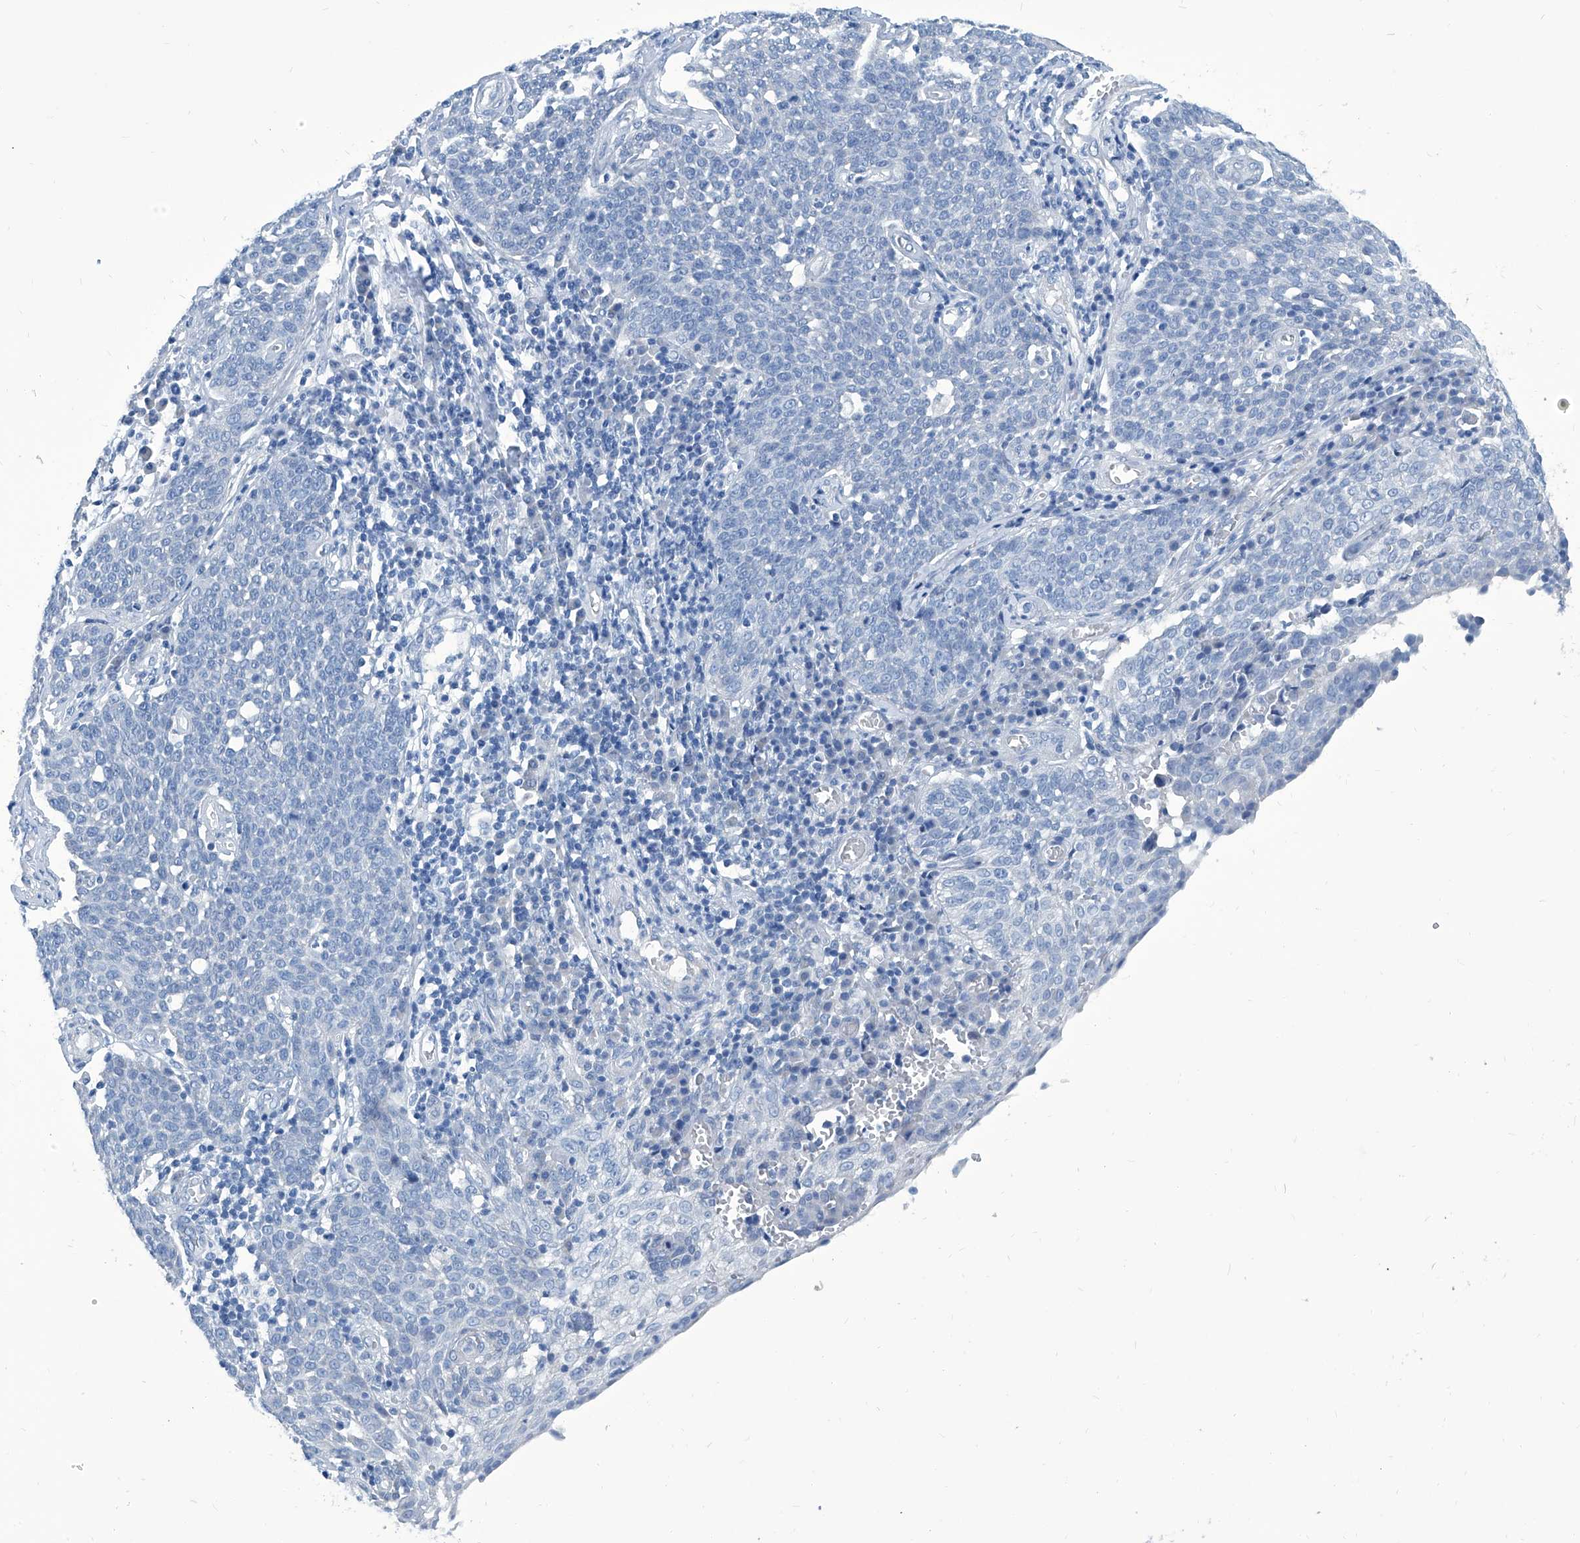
{"staining": {"intensity": "negative", "quantity": "none", "location": "none"}, "tissue": "cervical cancer", "cell_type": "Tumor cells", "image_type": "cancer", "snomed": [{"axis": "morphology", "description": "Squamous cell carcinoma, NOS"}, {"axis": "topography", "description": "Cervix"}], "caption": "An immunohistochemistry micrograph of cervical cancer (squamous cell carcinoma) is shown. There is no staining in tumor cells of cervical cancer (squamous cell carcinoma). The staining is performed using DAB brown chromogen with nuclei counter-stained in using hematoxylin.", "gene": "ZNF519", "patient": {"sex": "female", "age": 34}}